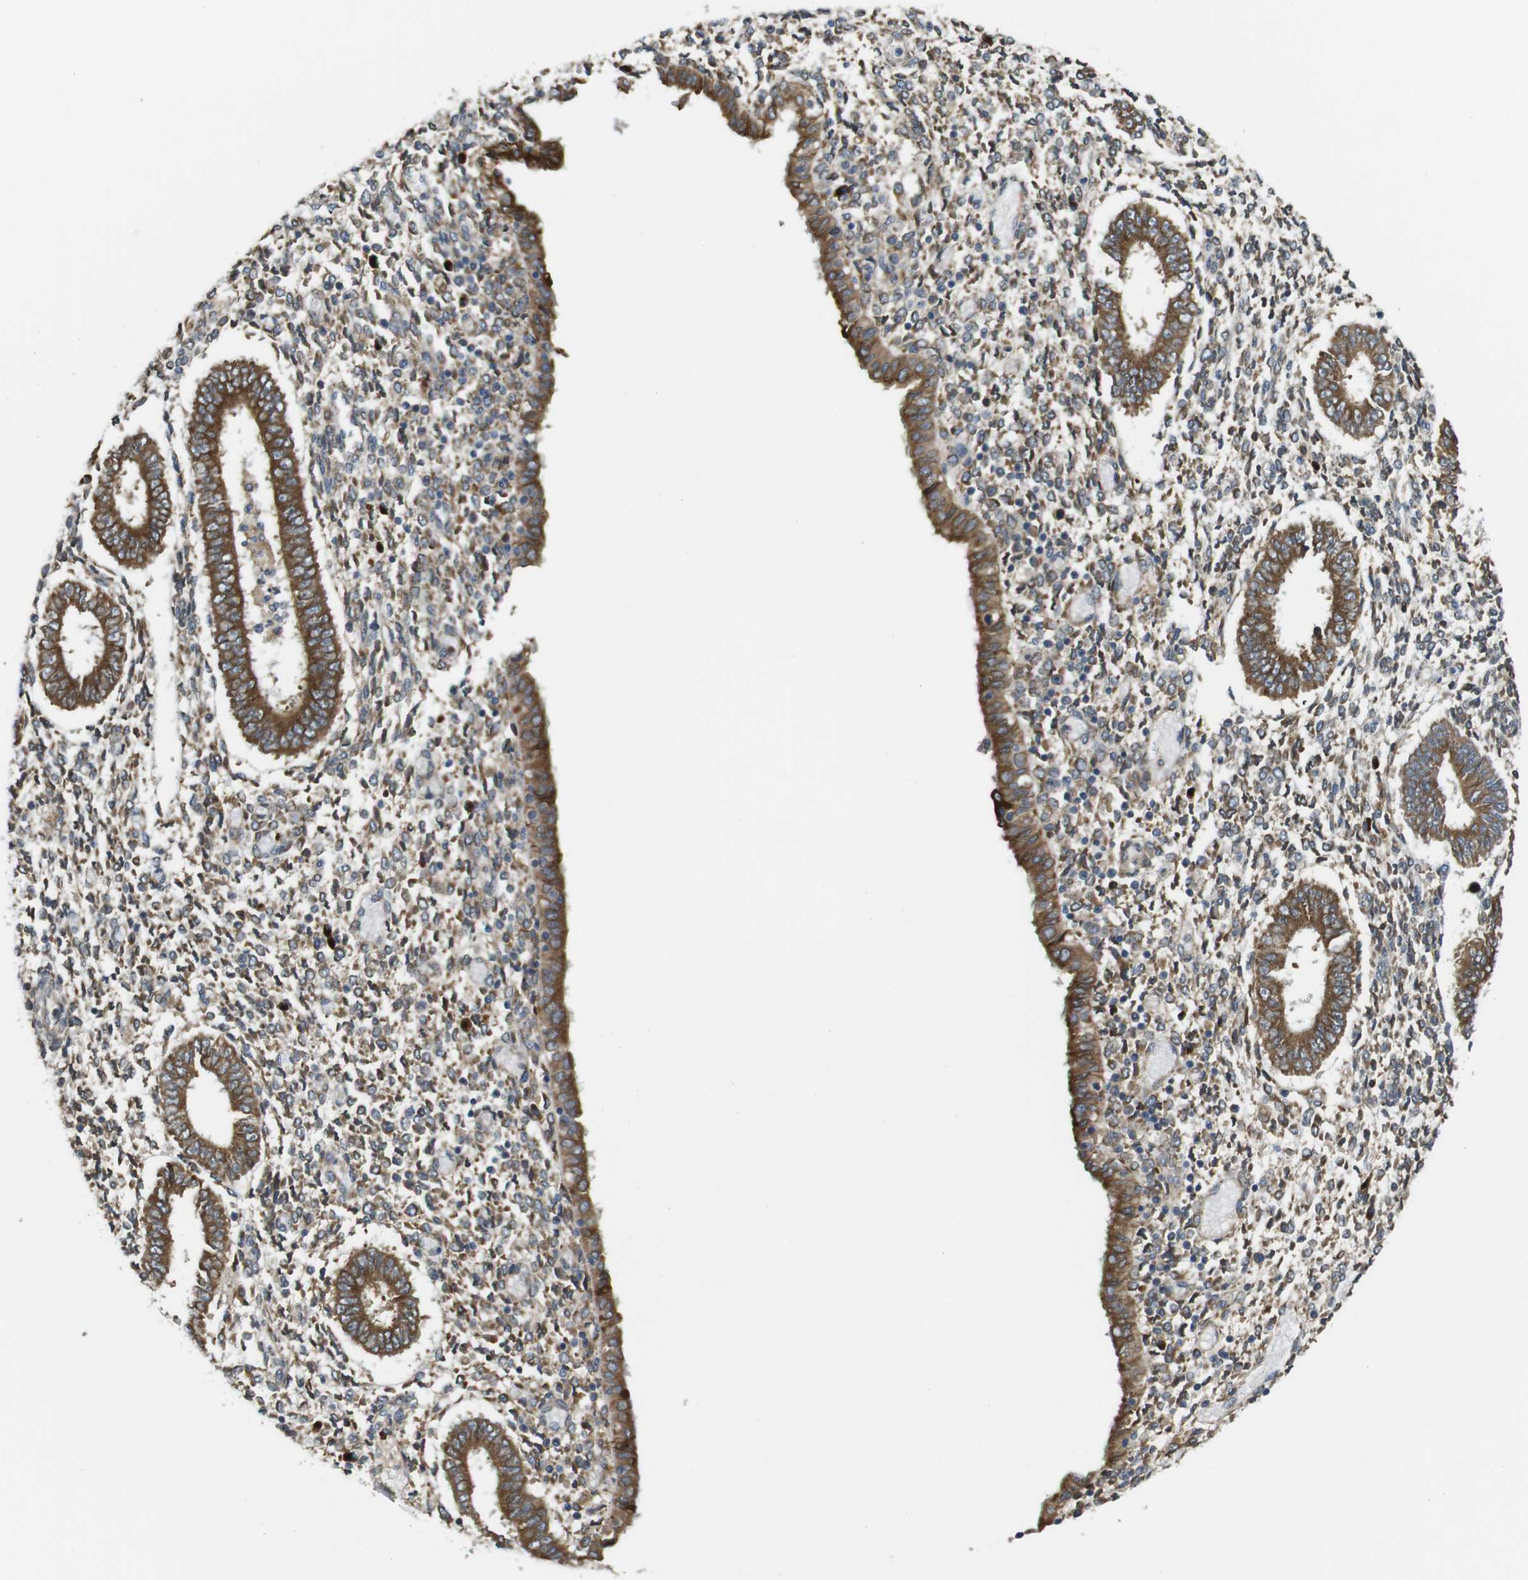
{"staining": {"intensity": "moderate", "quantity": ">75%", "location": "cytoplasmic/membranous"}, "tissue": "endometrium", "cell_type": "Cells in endometrial stroma", "image_type": "normal", "snomed": [{"axis": "morphology", "description": "Normal tissue, NOS"}, {"axis": "topography", "description": "Endometrium"}], "caption": "This micrograph shows unremarkable endometrium stained with immunohistochemistry to label a protein in brown. The cytoplasmic/membranous of cells in endometrial stroma show moderate positivity for the protein. Nuclei are counter-stained blue.", "gene": "TMEM143", "patient": {"sex": "female", "age": 35}}